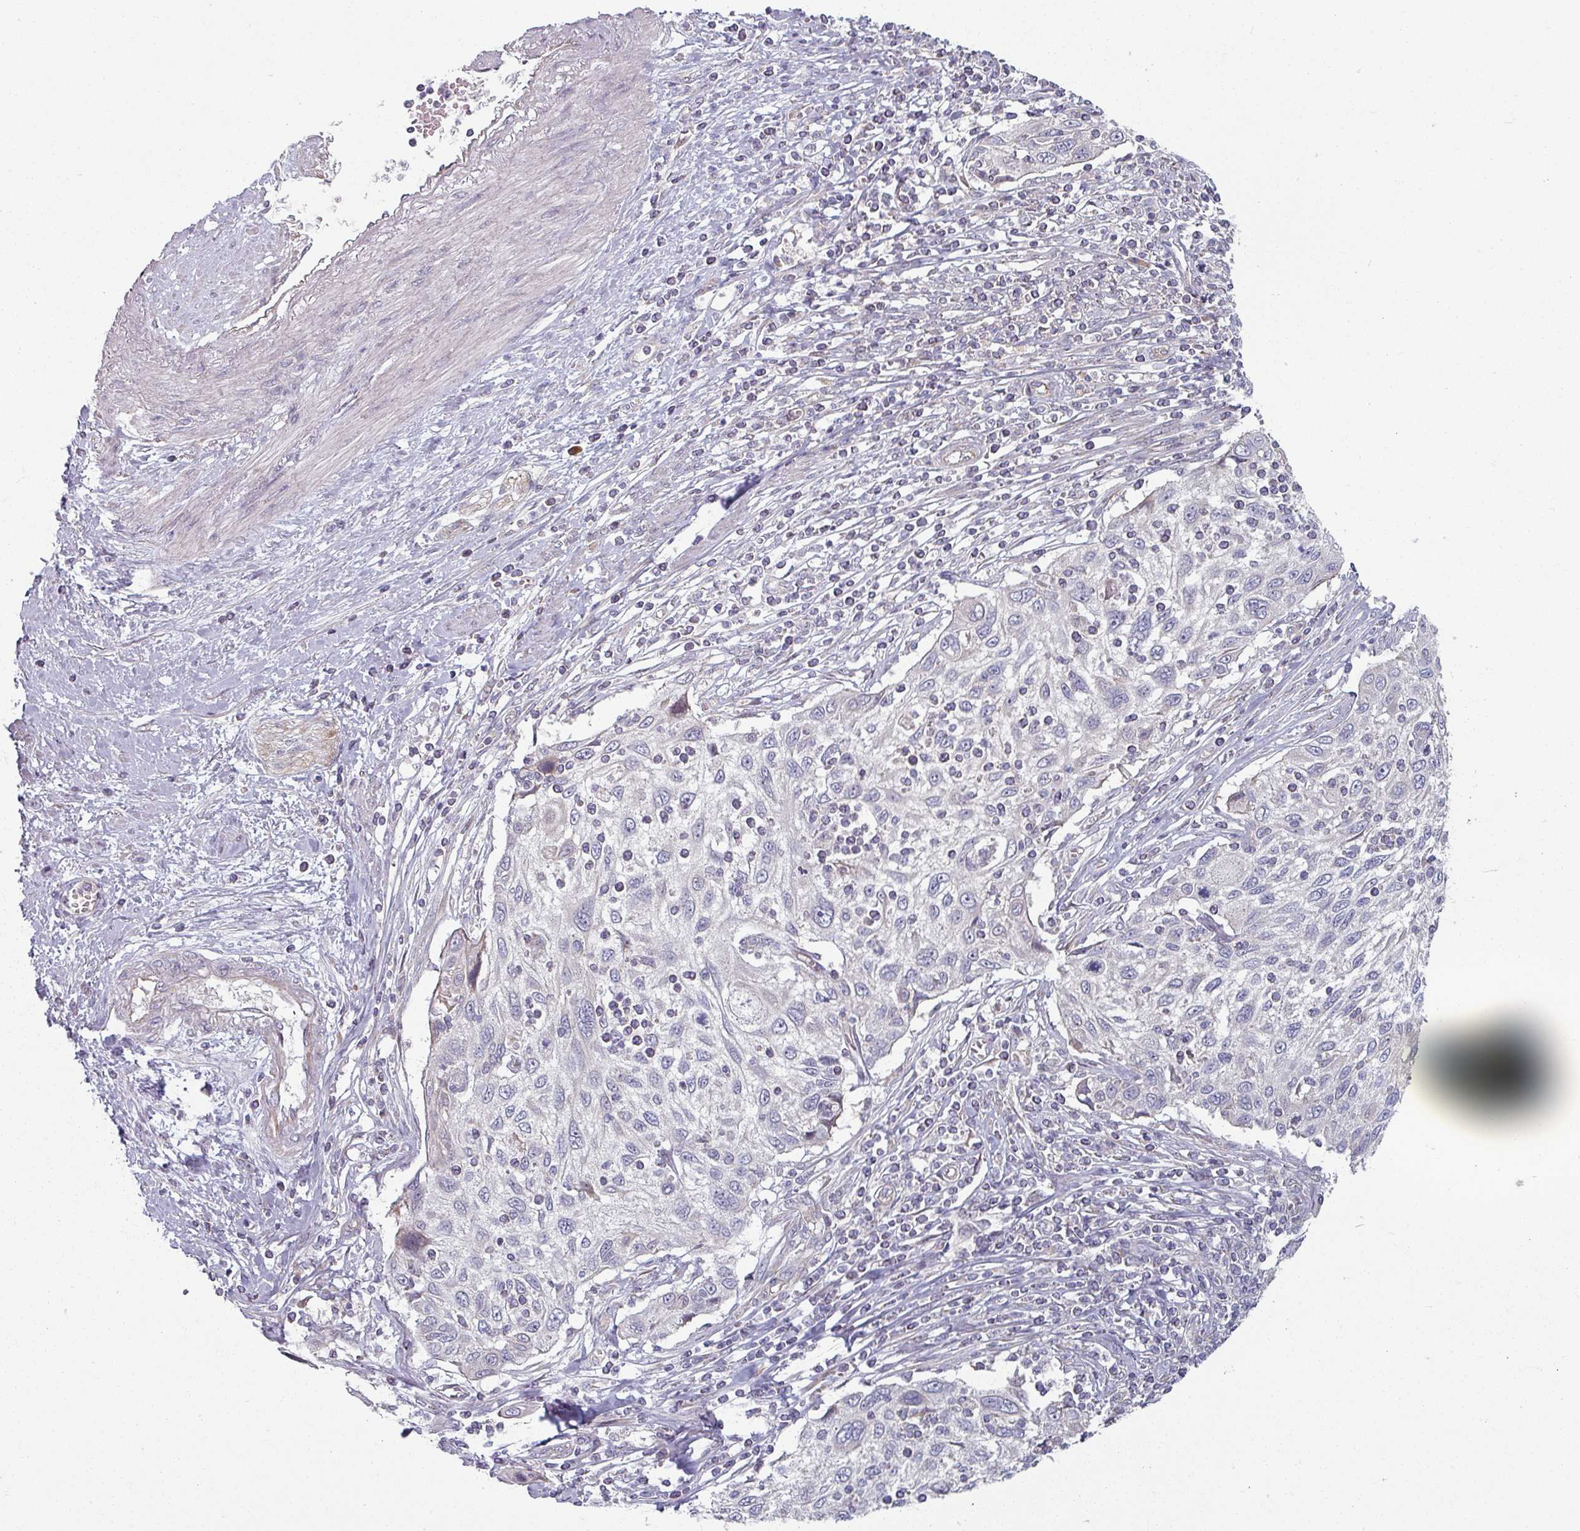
{"staining": {"intensity": "negative", "quantity": "none", "location": "none"}, "tissue": "cervical cancer", "cell_type": "Tumor cells", "image_type": "cancer", "snomed": [{"axis": "morphology", "description": "Squamous cell carcinoma, NOS"}, {"axis": "topography", "description": "Cervix"}], "caption": "A histopathology image of human squamous cell carcinoma (cervical) is negative for staining in tumor cells.", "gene": "PLEKHJ1", "patient": {"sex": "female", "age": 70}}